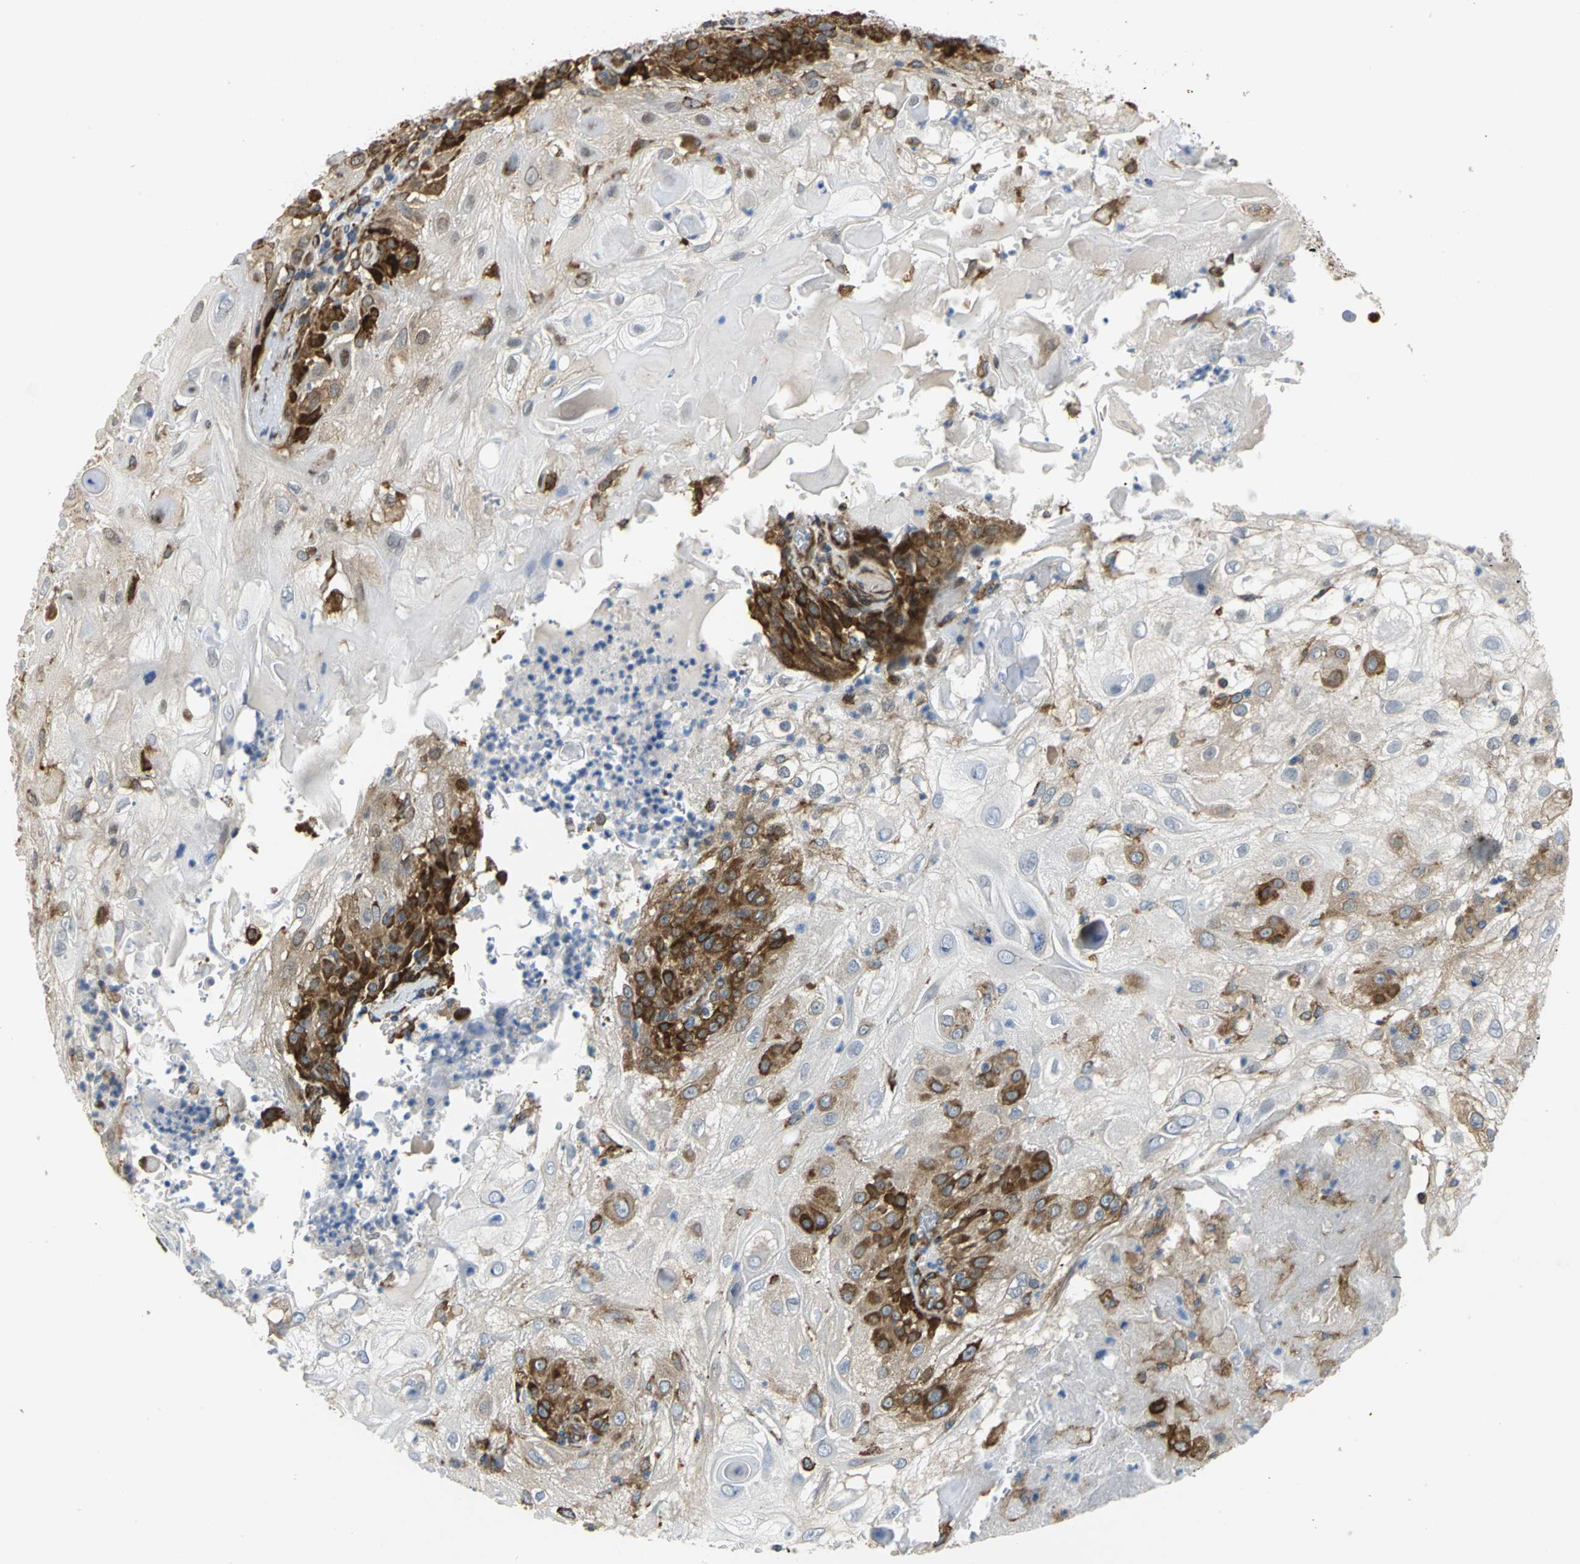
{"staining": {"intensity": "strong", "quantity": "25%-75%", "location": "cytoplasmic/membranous"}, "tissue": "skin cancer", "cell_type": "Tumor cells", "image_type": "cancer", "snomed": [{"axis": "morphology", "description": "Normal tissue, NOS"}, {"axis": "morphology", "description": "Squamous cell carcinoma, NOS"}, {"axis": "topography", "description": "Skin"}], "caption": "Tumor cells exhibit high levels of strong cytoplasmic/membranous staining in approximately 25%-75% of cells in skin cancer.", "gene": "YBX1", "patient": {"sex": "female", "age": 83}}